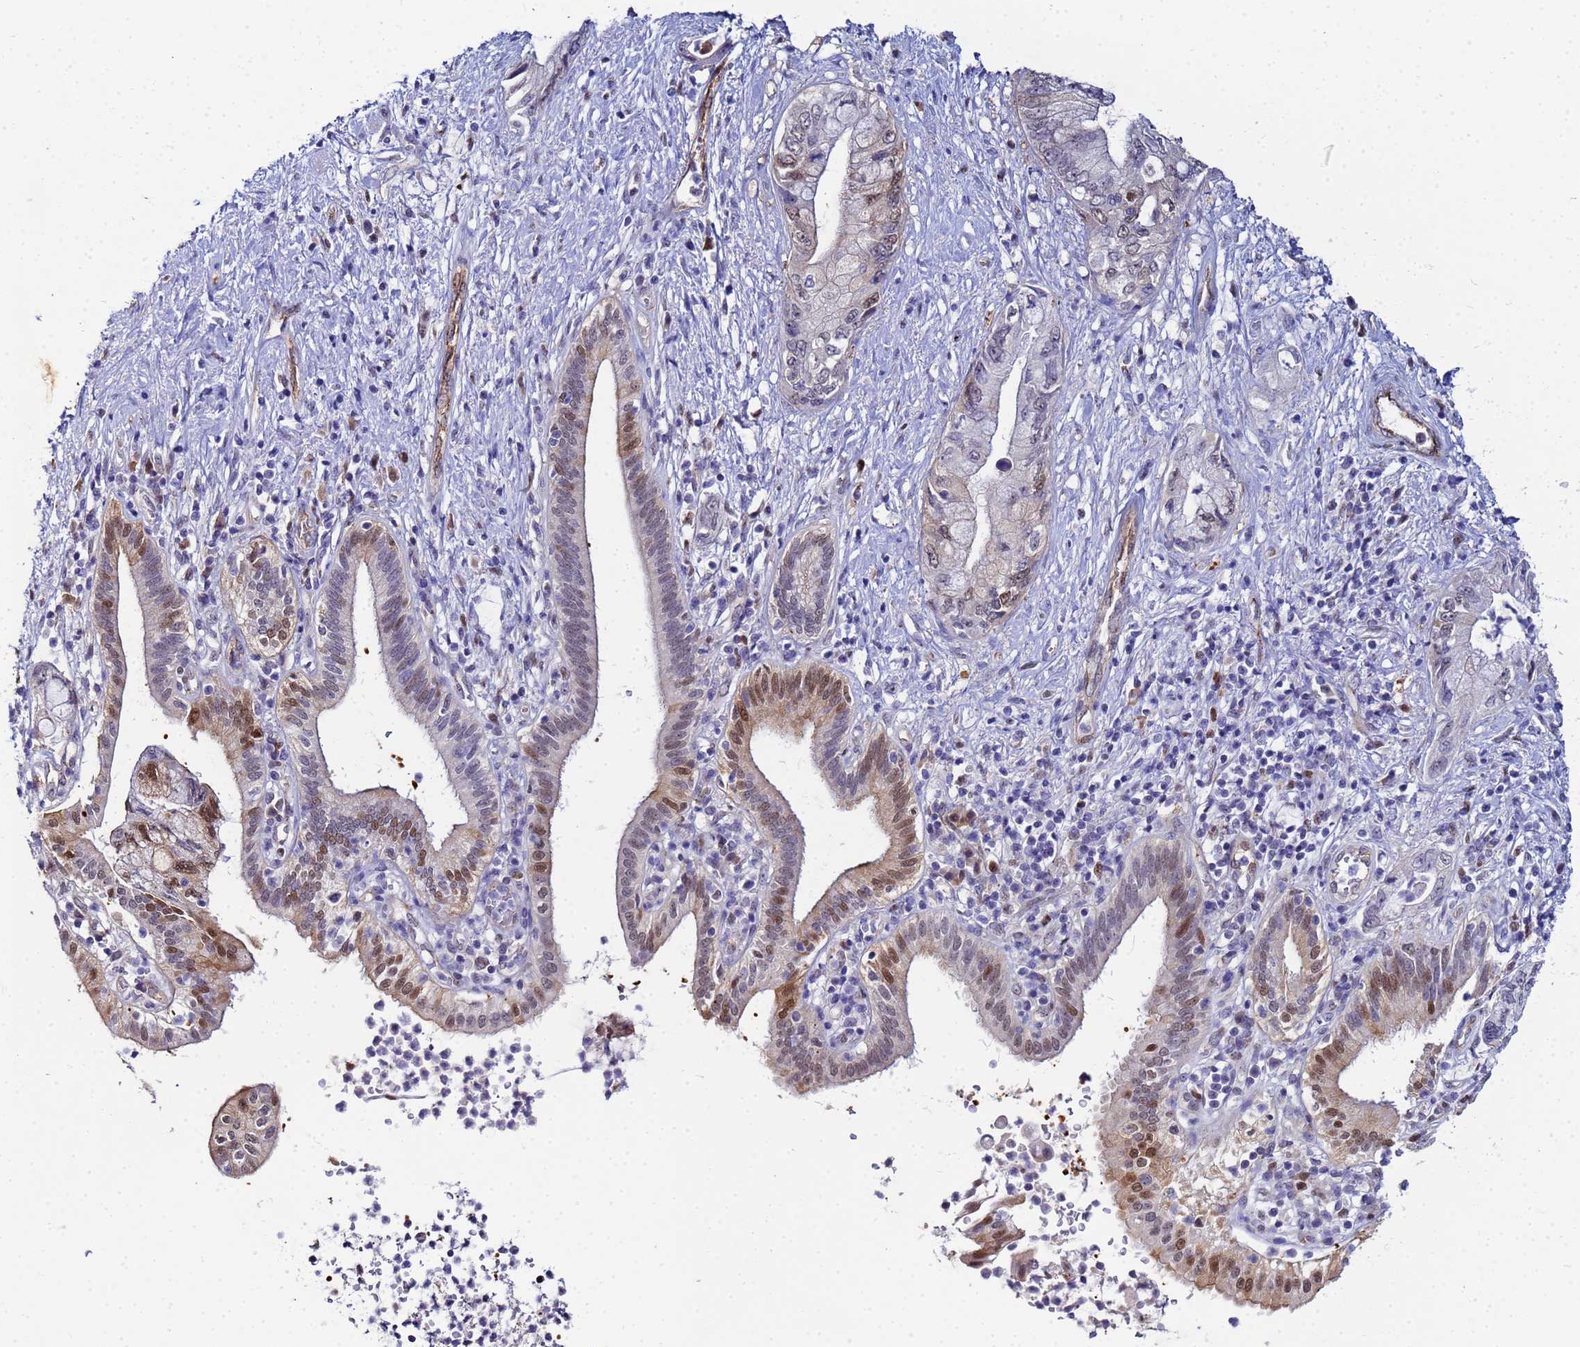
{"staining": {"intensity": "moderate", "quantity": "<25%", "location": "nuclear"}, "tissue": "pancreatic cancer", "cell_type": "Tumor cells", "image_type": "cancer", "snomed": [{"axis": "morphology", "description": "Adenocarcinoma, NOS"}, {"axis": "topography", "description": "Pancreas"}], "caption": "Immunohistochemical staining of pancreatic cancer shows low levels of moderate nuclear protein staining in approximately <25% of tumor cells. (brown staining indicates protein expression, while blue staining denotes nuclei).", "gene": "SLC25A37", "patient": {"sex": "female", "age": 73}}